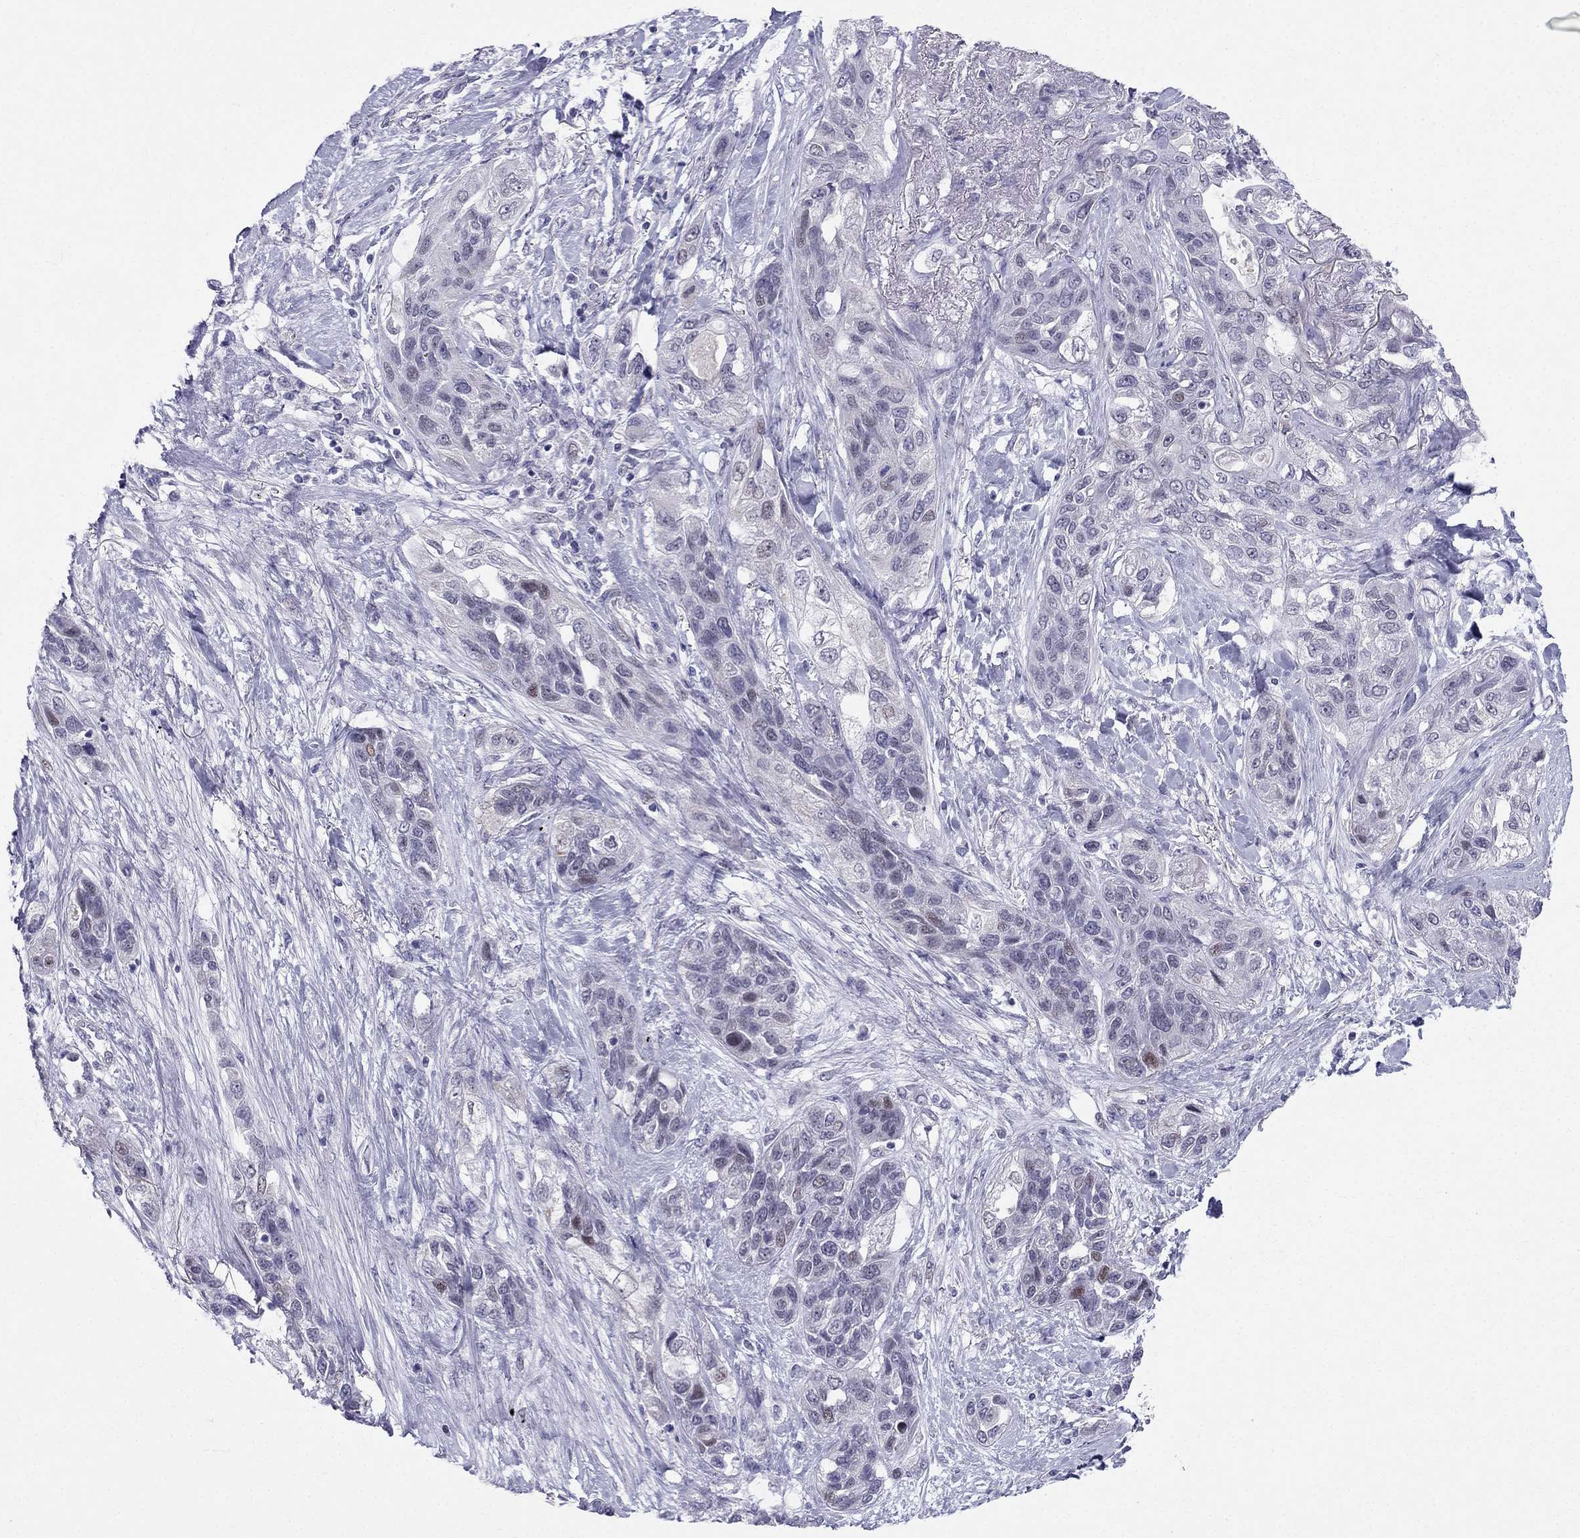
{"staining": {"intensity": "negative", "quantity": "none", "location": "none"}, "tissue": "lung cancer", "cell_type": "Tumor cells", "image_type": "cancer", "snomed": [{"axis": "morphology", "description": "Squamous cell carcinoma, NOS"}, {"axis": "topography", "description": "Lung"}], "caption": "Immunohistochemical staining of lung cancer (squamous cell carcinoma) exhibits no significant staining in tumor cells.", "gene": "BAG5", "patient": {"sex": "female", "age": 70}}